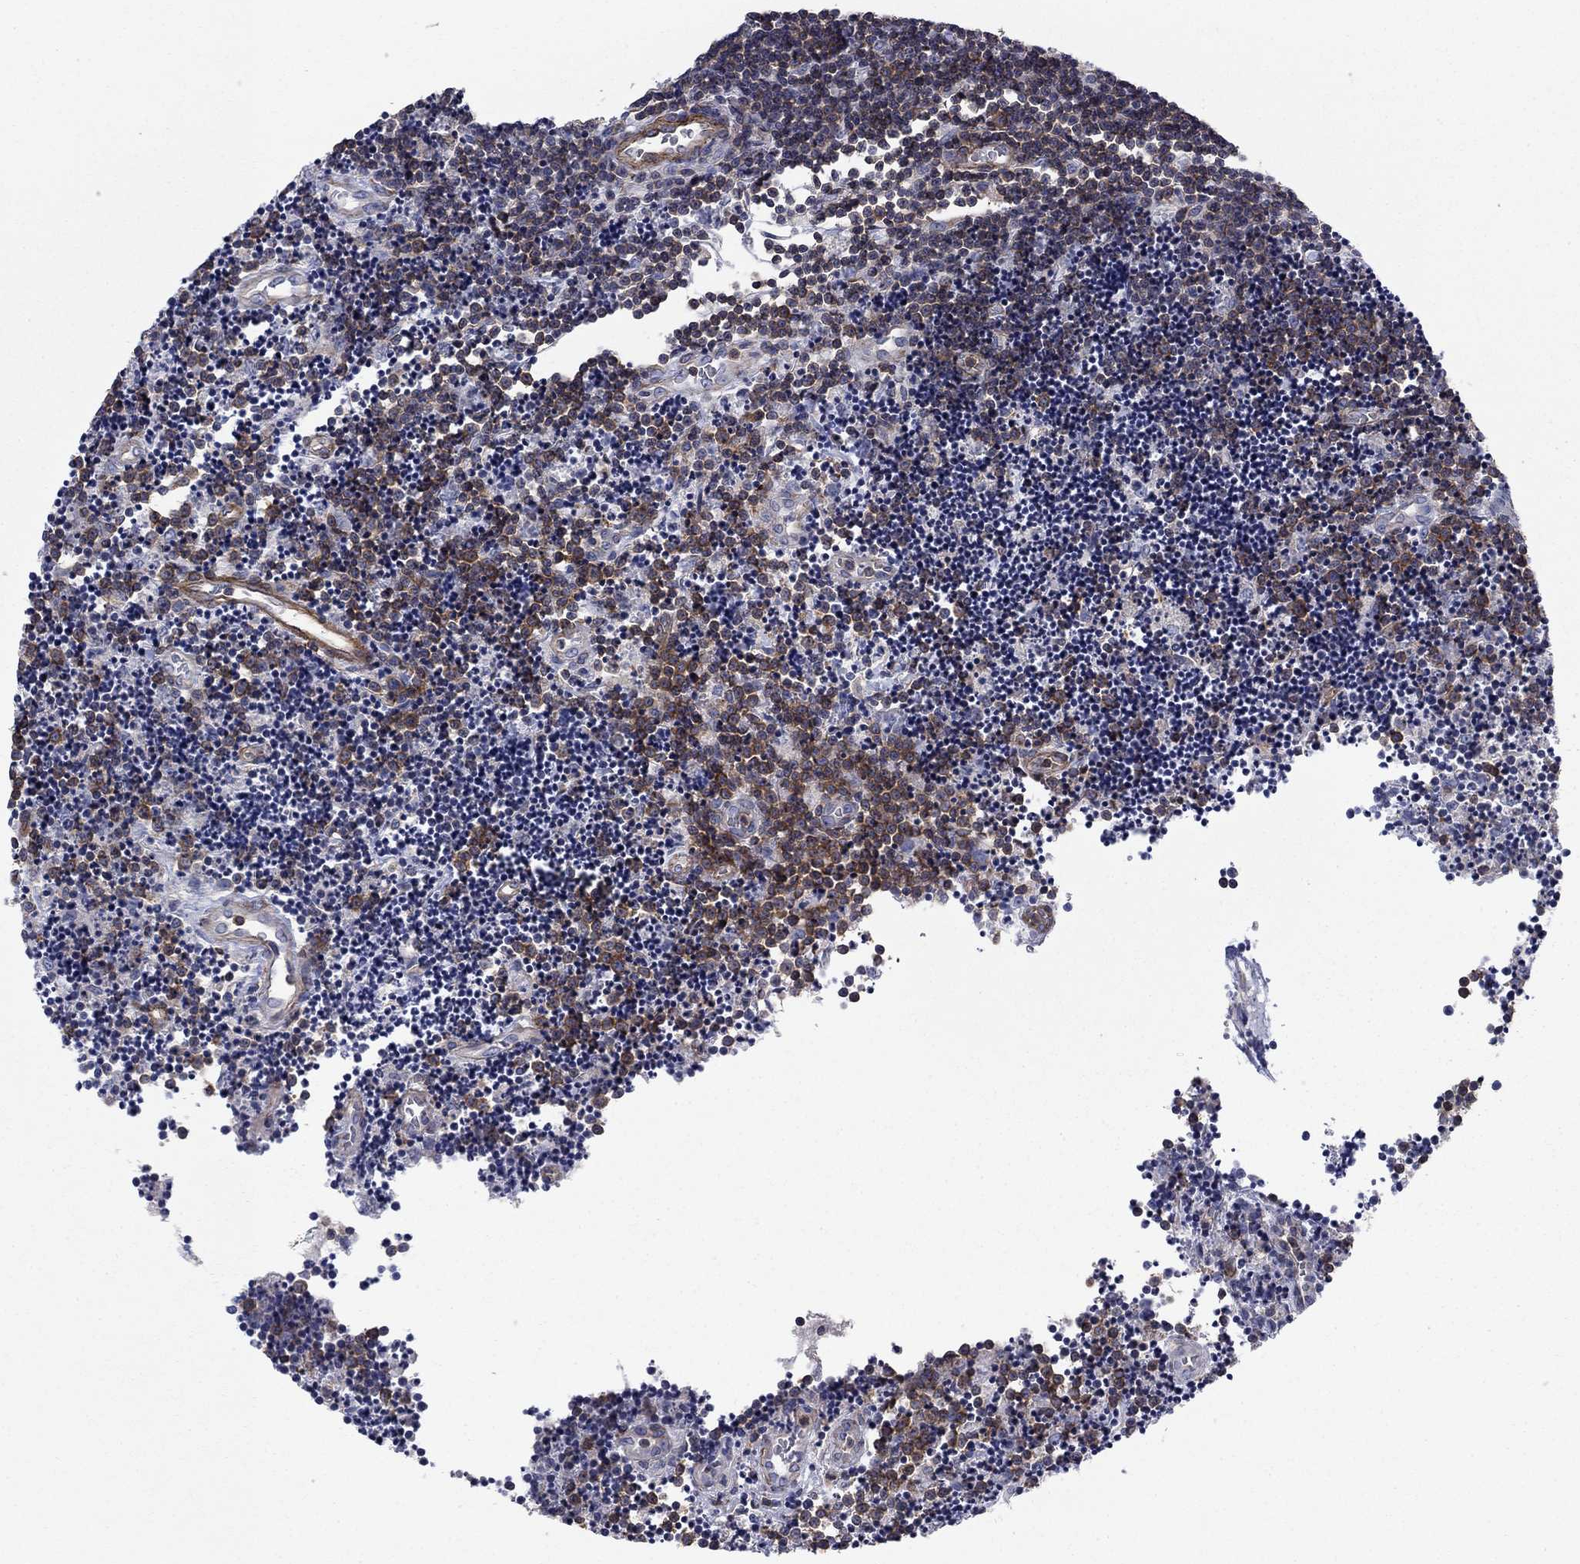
{"staining": {"intensity": "moderate", "quantity": "25%-75%", "location": "cytoplasmic/membranous"}, "tissue": "lymphoma", "cell_type": "Tumor cells", "image_type": "cancer", "snomed": [{"axis": "morphology", "description": "Malignant lymphoma, non-Hodgkin's type, Low grade"}, {"axis": "topography", "description": "Brain"}], "caption": "DAB immunohistochemical staining of human lymphoma displays moderate cytoplasmic/membranous protein positivity in about 25%-75% of tumor cells.", "gene": "PSD4", "patient": {"sex": "female", "age": 66}}